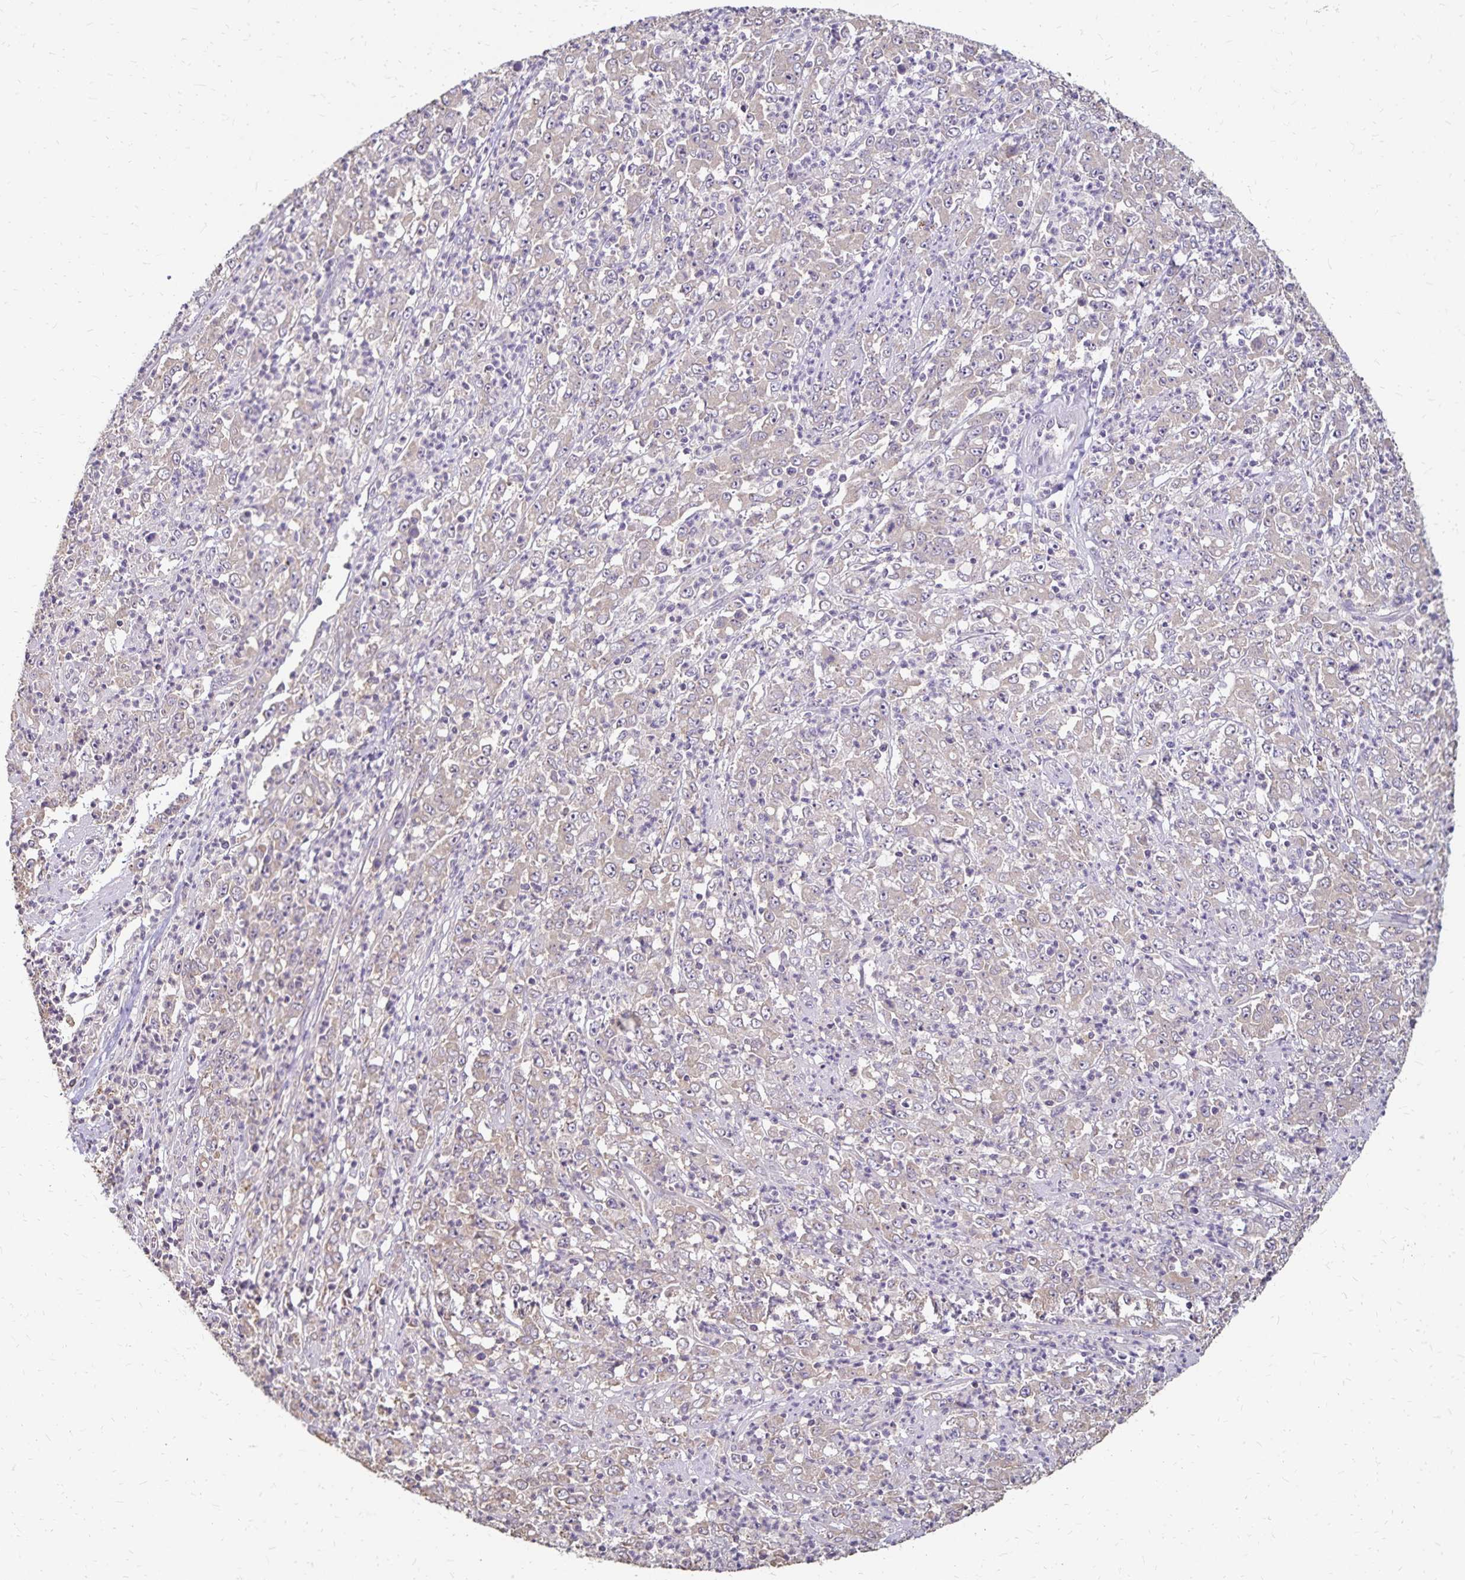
{"staining": {"intensity": "negative", "quantity": "none", "location": "none"}, "tissue": "stomach cancer", "cell_type": "Tumor cells", "image_type": "cancer", "snomed": [{"axis": "morphology", "description": "Adenocarcinoma, NOS"}, {"axis": "topography", "description": "Stomach, lower"}], "caption": "This is a image of IHC staining of adenocarcinoma (stomach), which shows no positivity in tumor cells. The staining was performed using DAB (3,3'-diaminobenzidine) to visualize the protein expression in brown, while the nuclei were stained in blue with hematoxylin (Magnification: 20x).", "gene": "EMC10", "patient": {"sex": "female", "age": 71}}